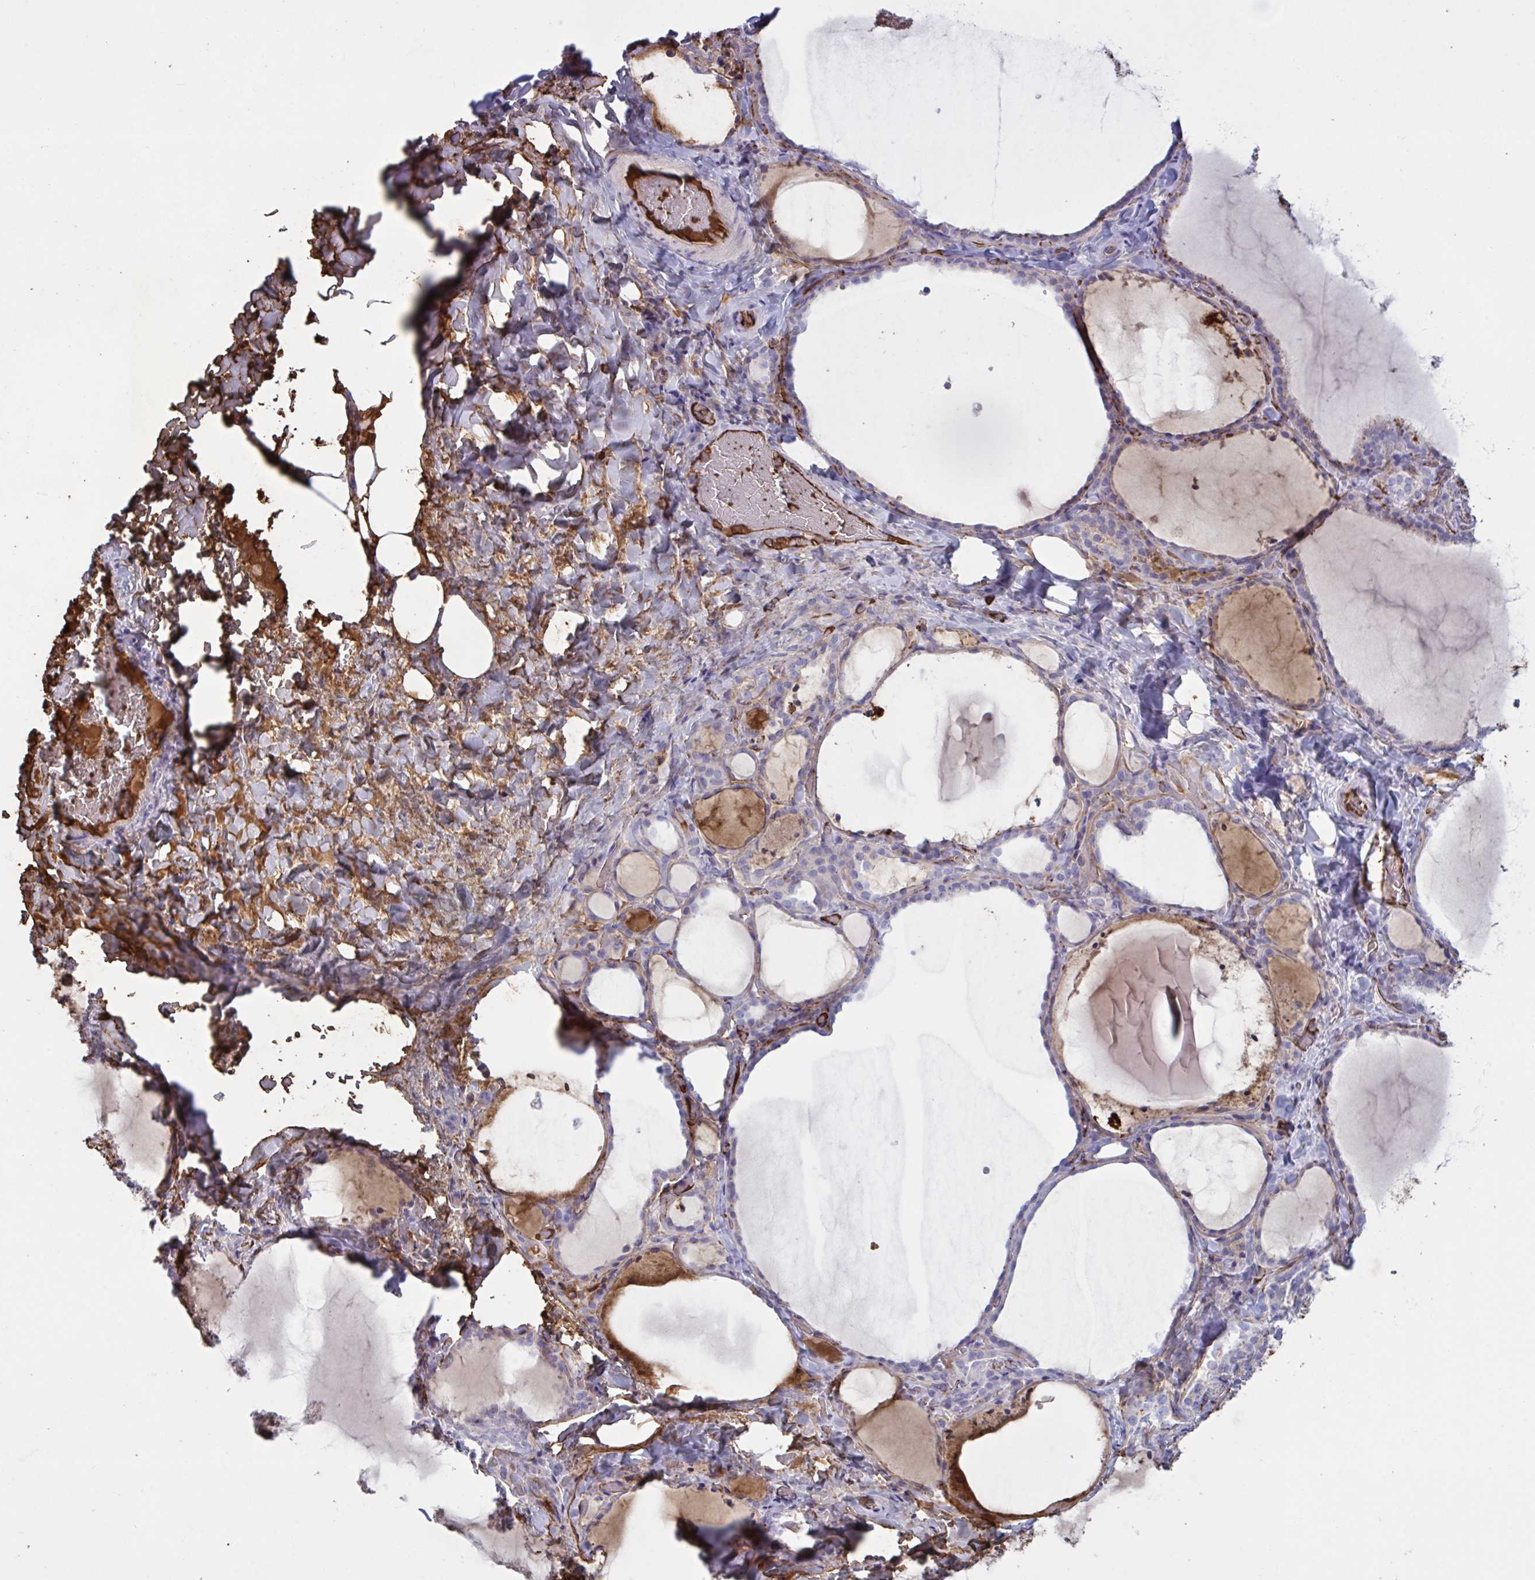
{"staining": {"intensity": "negative", "quantity": "none", "location": "none"}, "tissue": "thyroid gland", "cell_type": "Glandular cells", "image_type": "normal", "snomed": [{"axis": "morphology", "description": "Normal tissue, NOS"}, {"axis": "topography", "description": "Thyroid gland"}], "caption": "This is an immunohistochemistry histopathology image of unremarkable human thyroid gland. There is no positivity in glandular cells.", "gene": "IL1R1", "patient": {"sex": "female", "age": 22}}